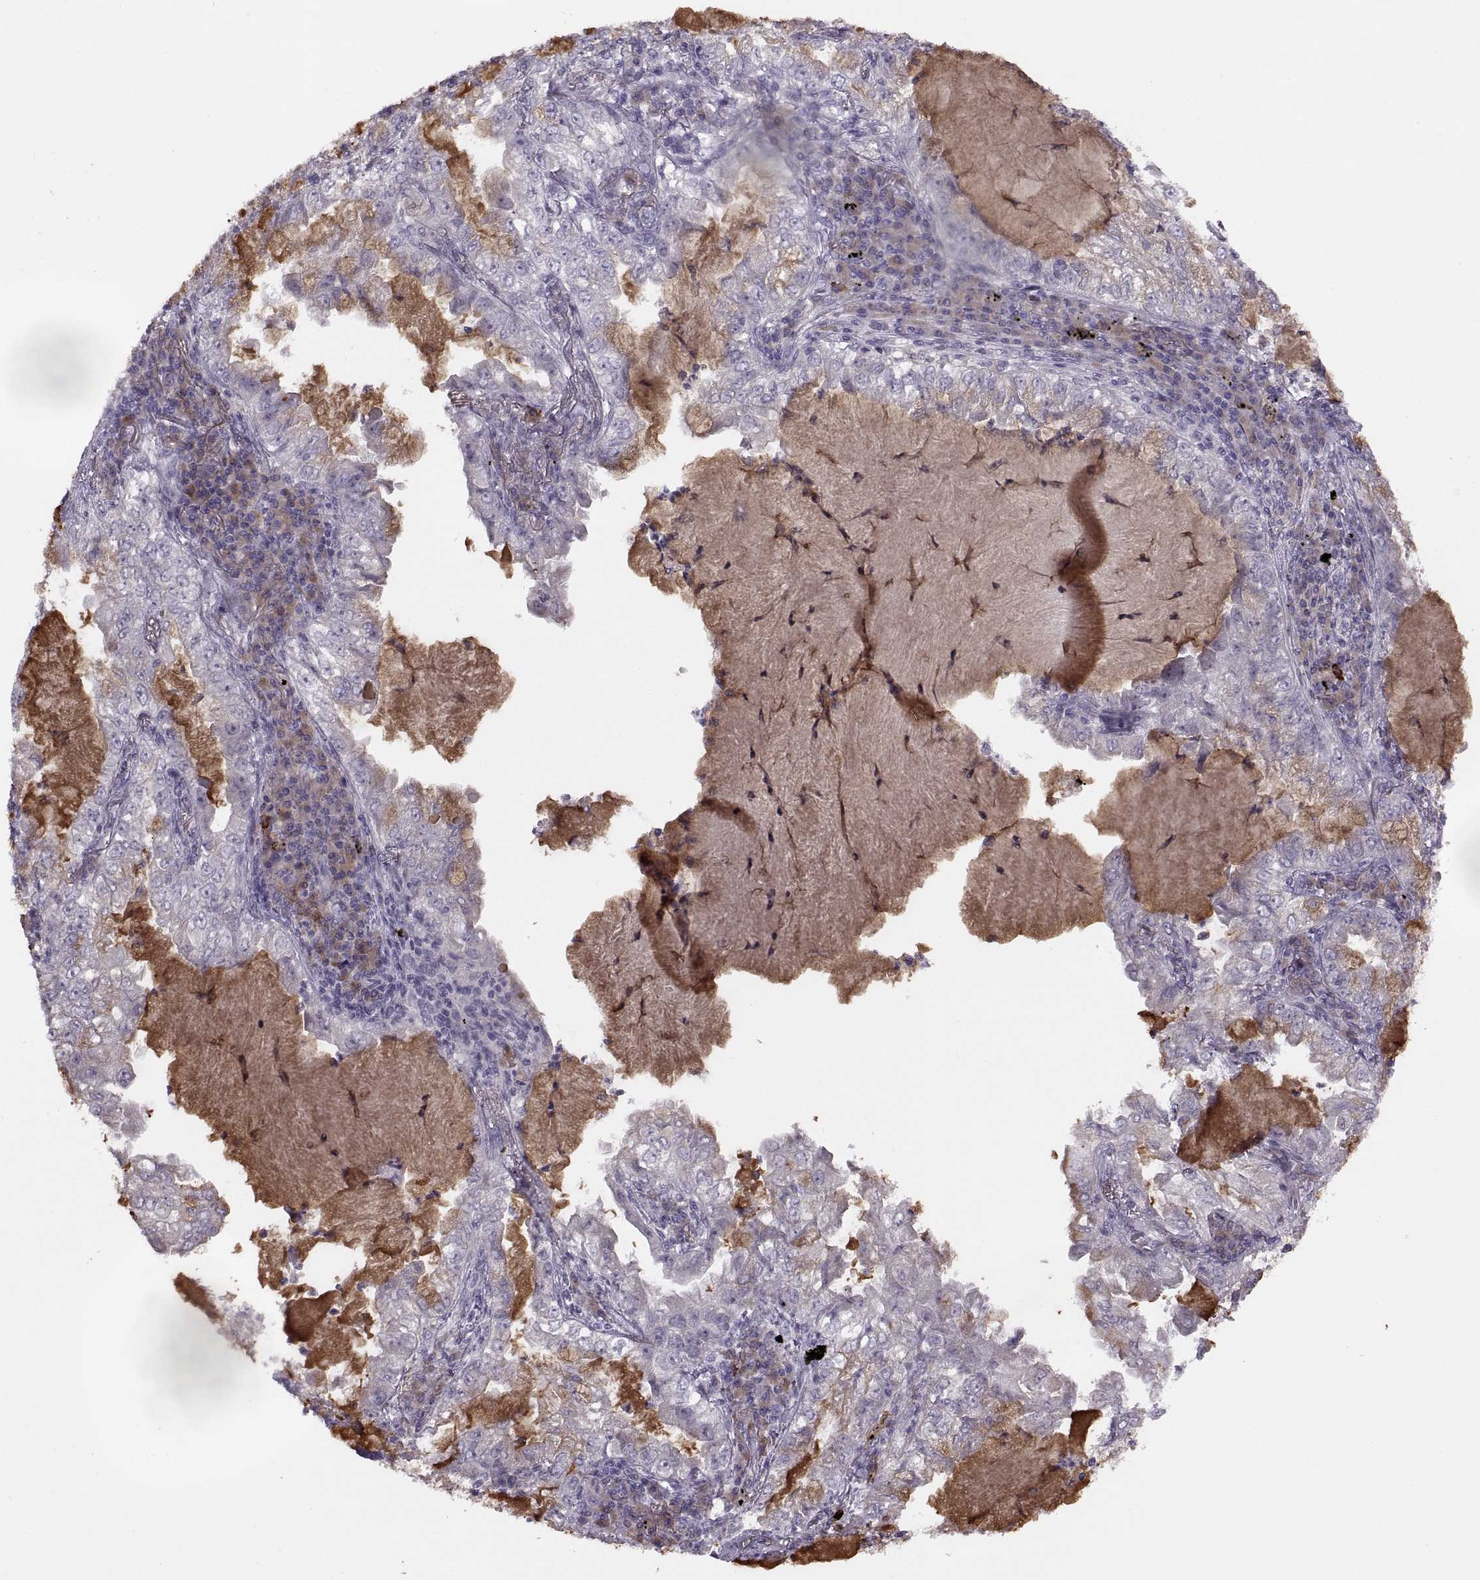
{"staining": {"intensity": "negative", "quantity": "none", "location": "none"}, "tissue": "lung cancer", "cell_type": "Tumor cells", "image_type": "cancer", "snomed": [{"axis": "morphology", "description": "Adenocarcinoma, NOS"}, {"axis": "topography", "description": "Lung"}], "caption": "This photomicrograph is of adenocarcinoma (lung) stained with IHC to label a protein in brown with the nuclei are counter-stained blue. There is no positivity in tumor cells.", "gene": "H2AP", "patient": {"sex": "female", "age": 73}}